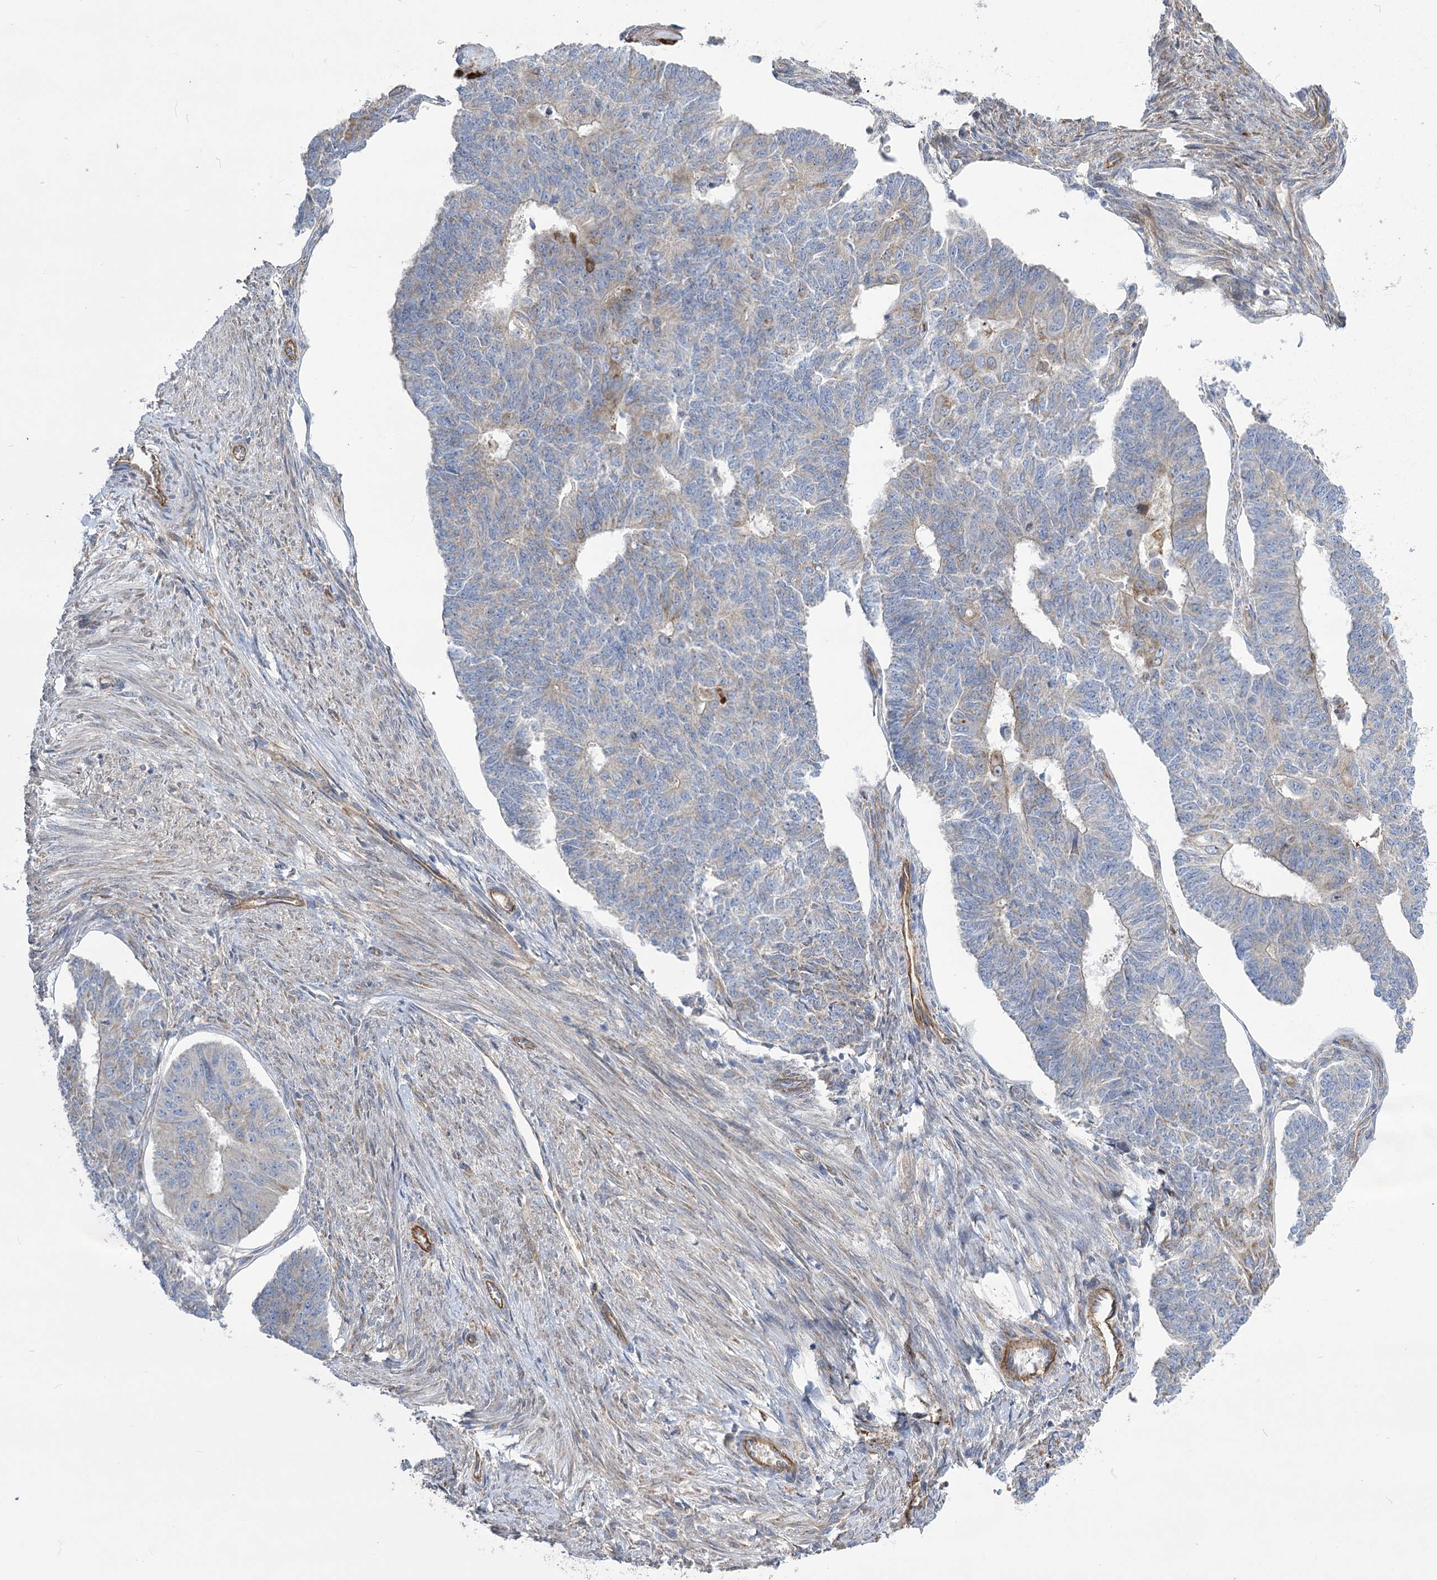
{"staining": {"intensity": "negative", "quantity": "none", "location": "none"}, "tissue": "endometrial cancer", "cell_type": "Tumor cells", "image_type": "cancer", "snomed": [{"axis": "morphology", "description": "Adenocarcinoma, NOS"}, {"axis": "topography", "description": "Endometrium"}], "caption": "Image shows no significant protein expression in tumor cells of endometrial adenocarcinoma.", "gene": "RMDN2", "patient": {"sex": "female", "age": 32}}